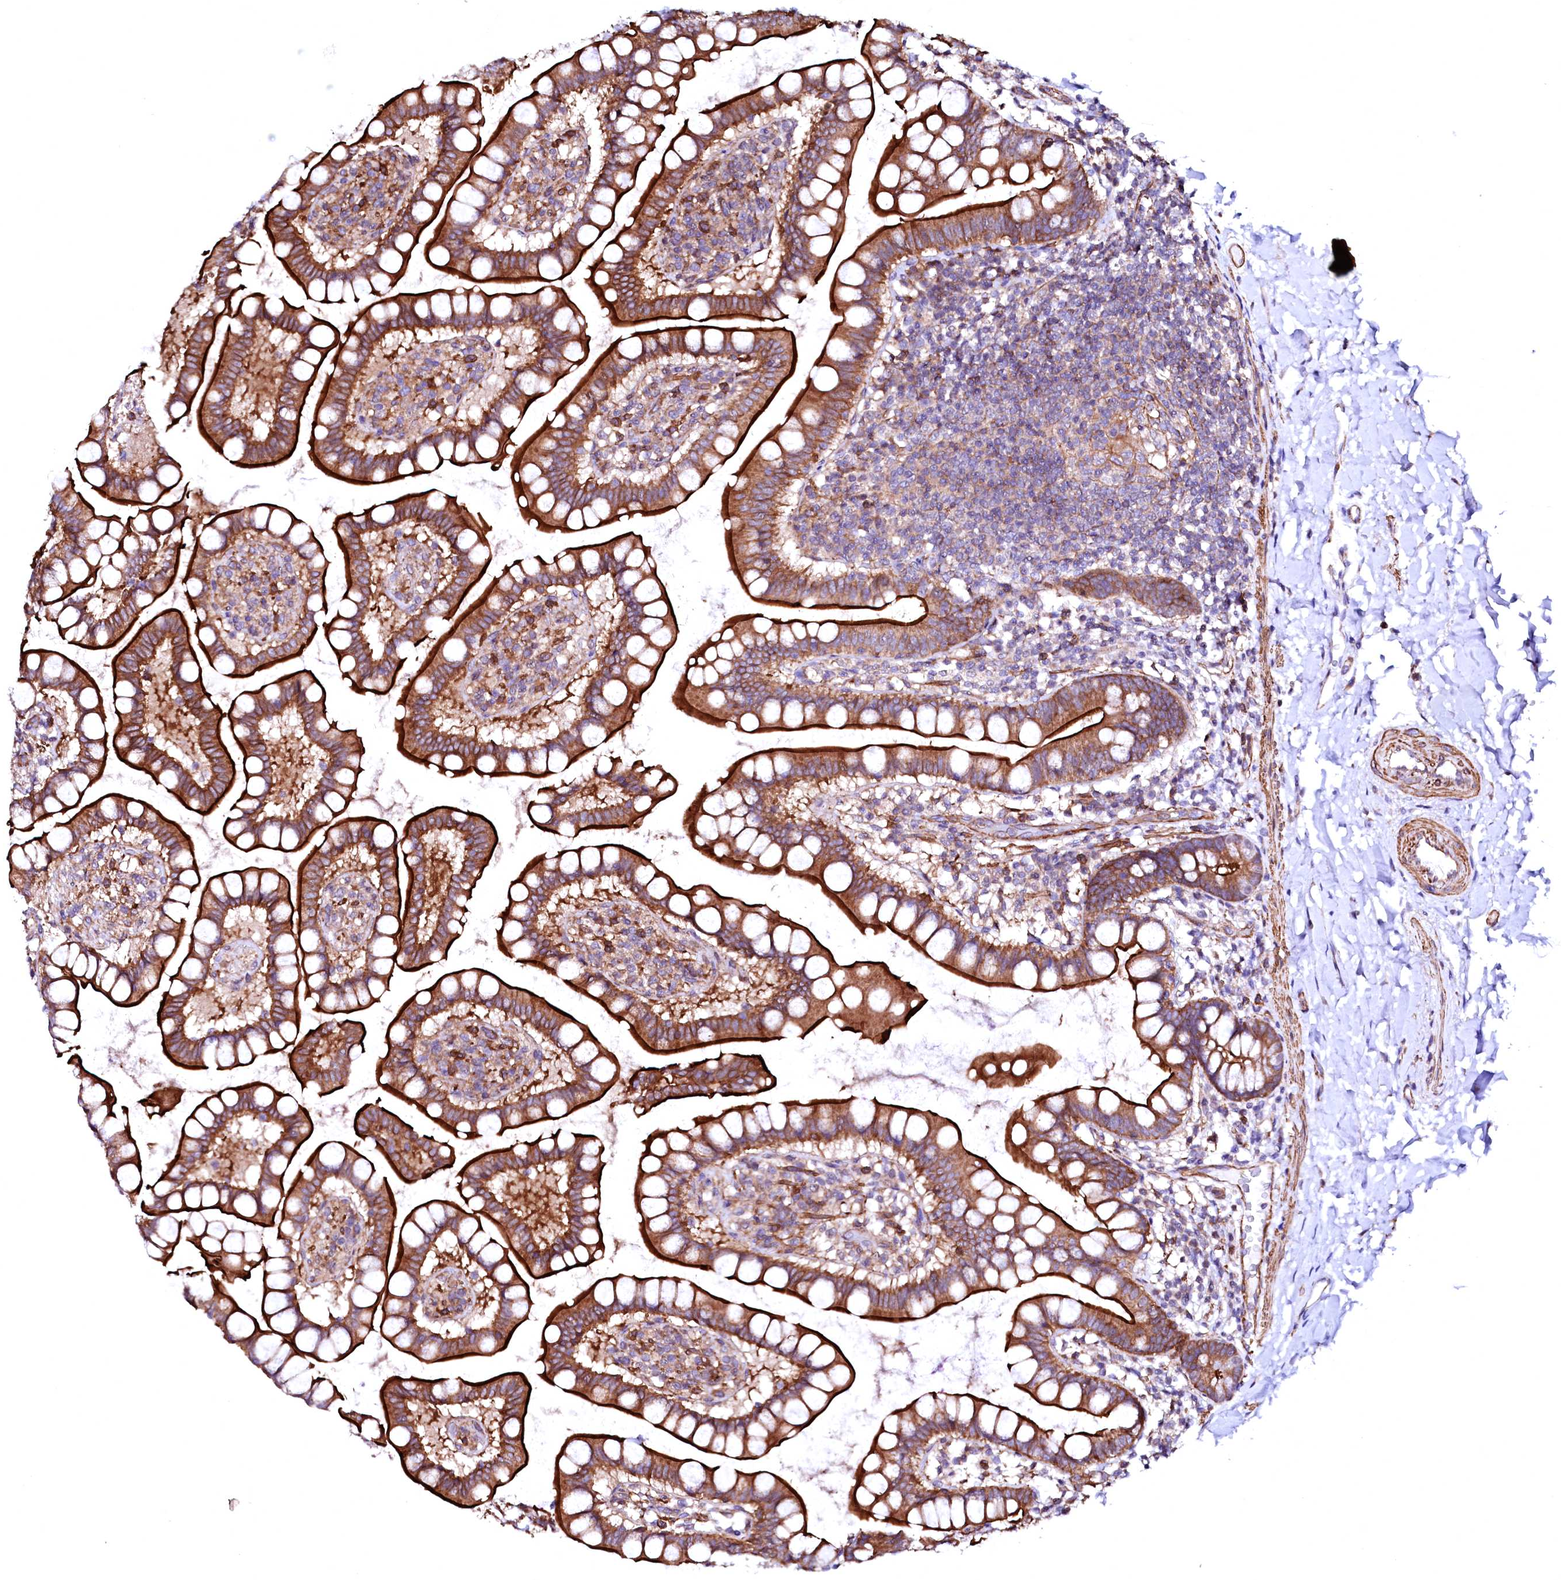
{"staining": {"intensity": "strong", "quantity": ">75%", "location": "cytoplasmic/membranous"}, "tissue": "small intestine", "cell_type": "Glandular cells", "image_type": "normal", "snomed": [{"axis": "morphology", "description": "Normal tissue, NOS"}, {"axis": "topography", "description": "Small intestine"}], "caption": "This is a histology image of immunohistochemistry staining of benign small intestine, which shows strong expression in the cytoplasmic/membranous of glandular cells.", "gene": "GPR176", "patient": {"sex": "female", "age": 84}}